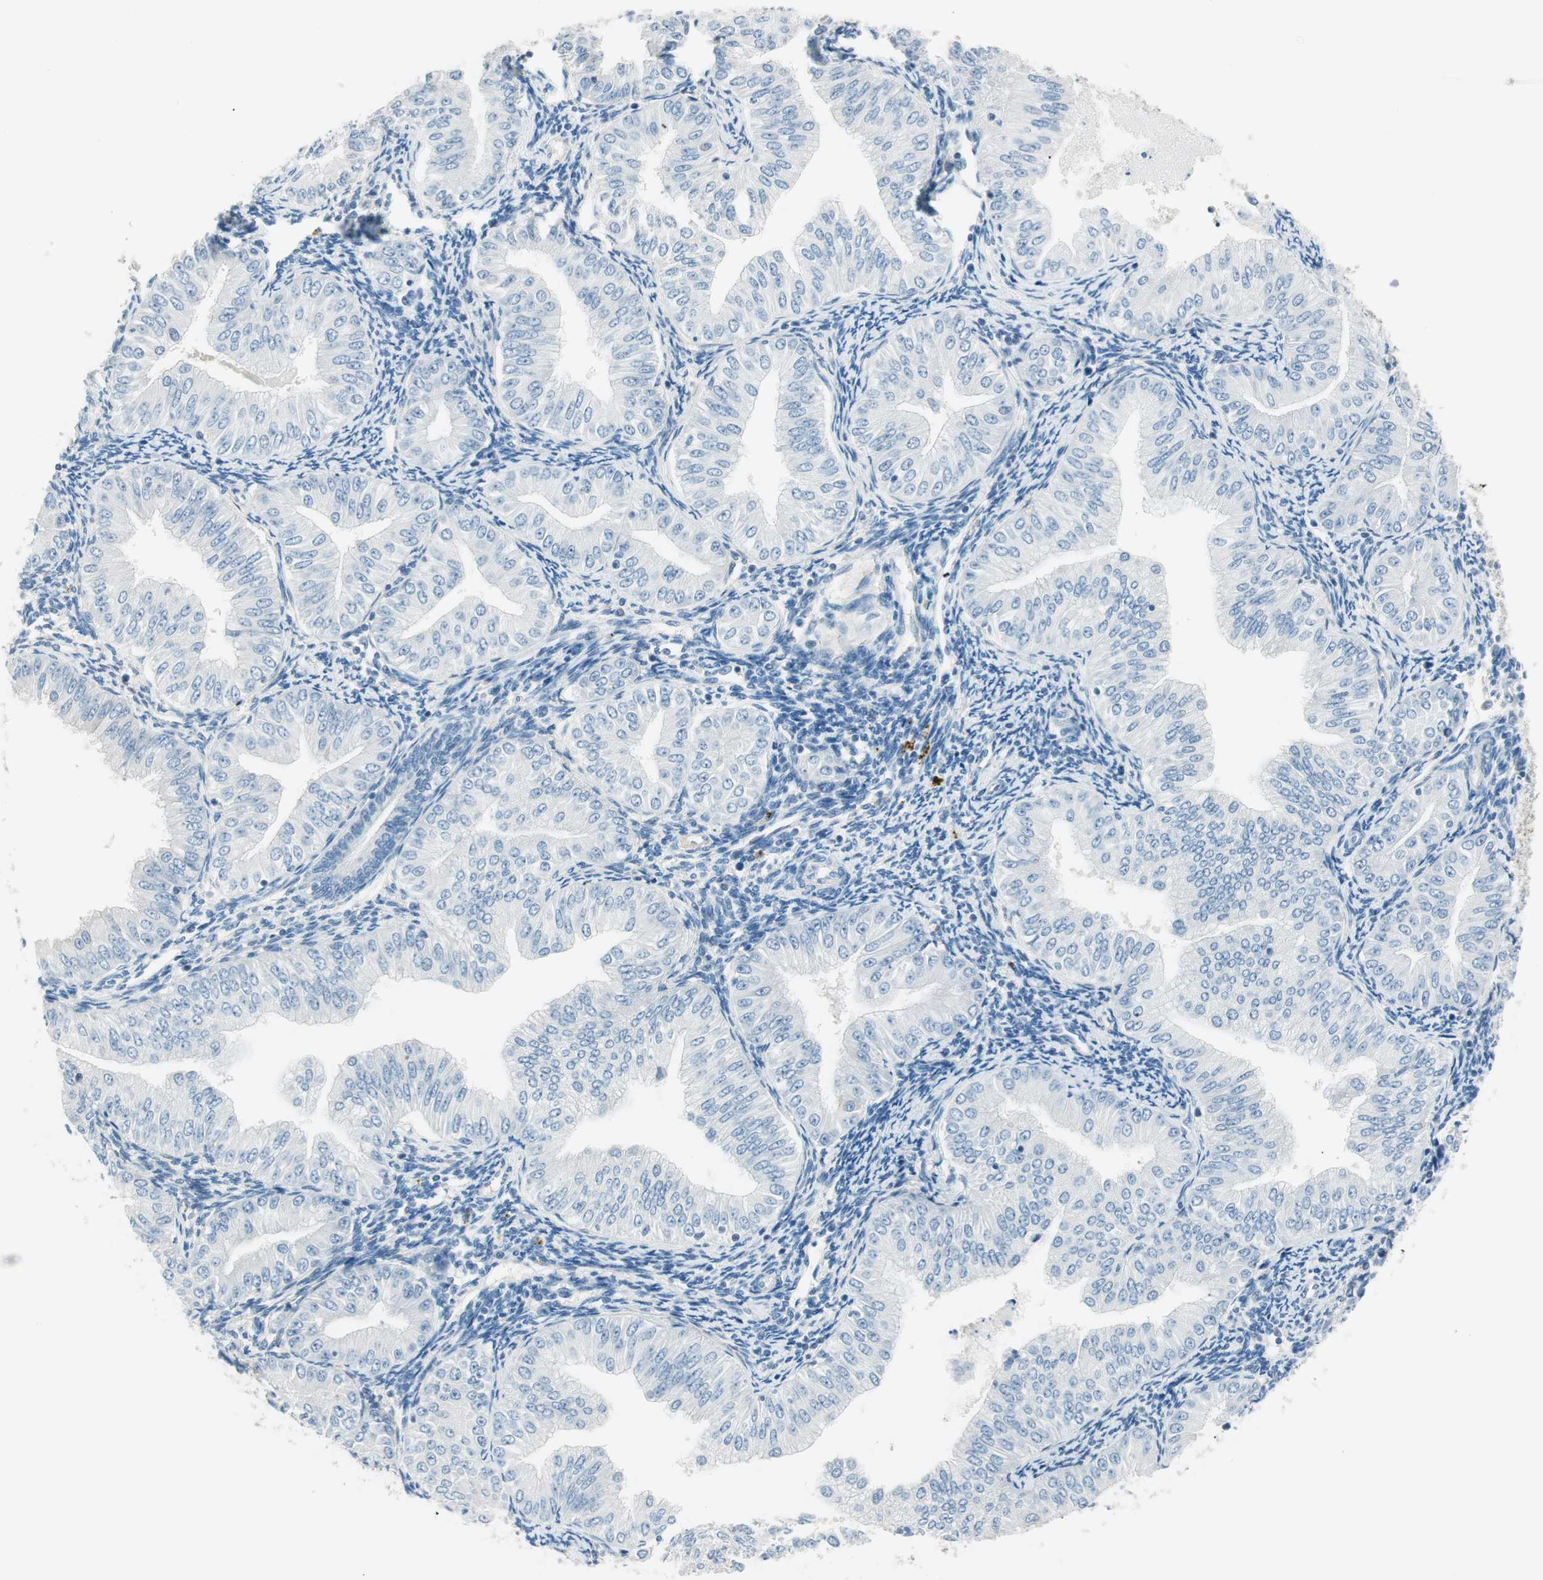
{"staining": {"intensity": "negative", "quantity": "none", "location": "none"}, "tissue": "endometrial cancer", "cell_type": "Tumor cells", "image_type": "cancer", "snomed": [{"axis": "morphology", "description": "Normal tissue, NOS"}, {"axis": "morphology", "description": "Adenocarcinoma, NOS"}, {"axis": "topography", "description": "Endometrium"}], "caption": "An immunohistochemistry photomicrograph of endometrial cancer (adenocarcinoma) is shown. There is no staining in tumor cells of endometrial cancer (adenocarcinoma).", "gene": "GNAO1", "patient": {"sex": "female", "age": 53}}